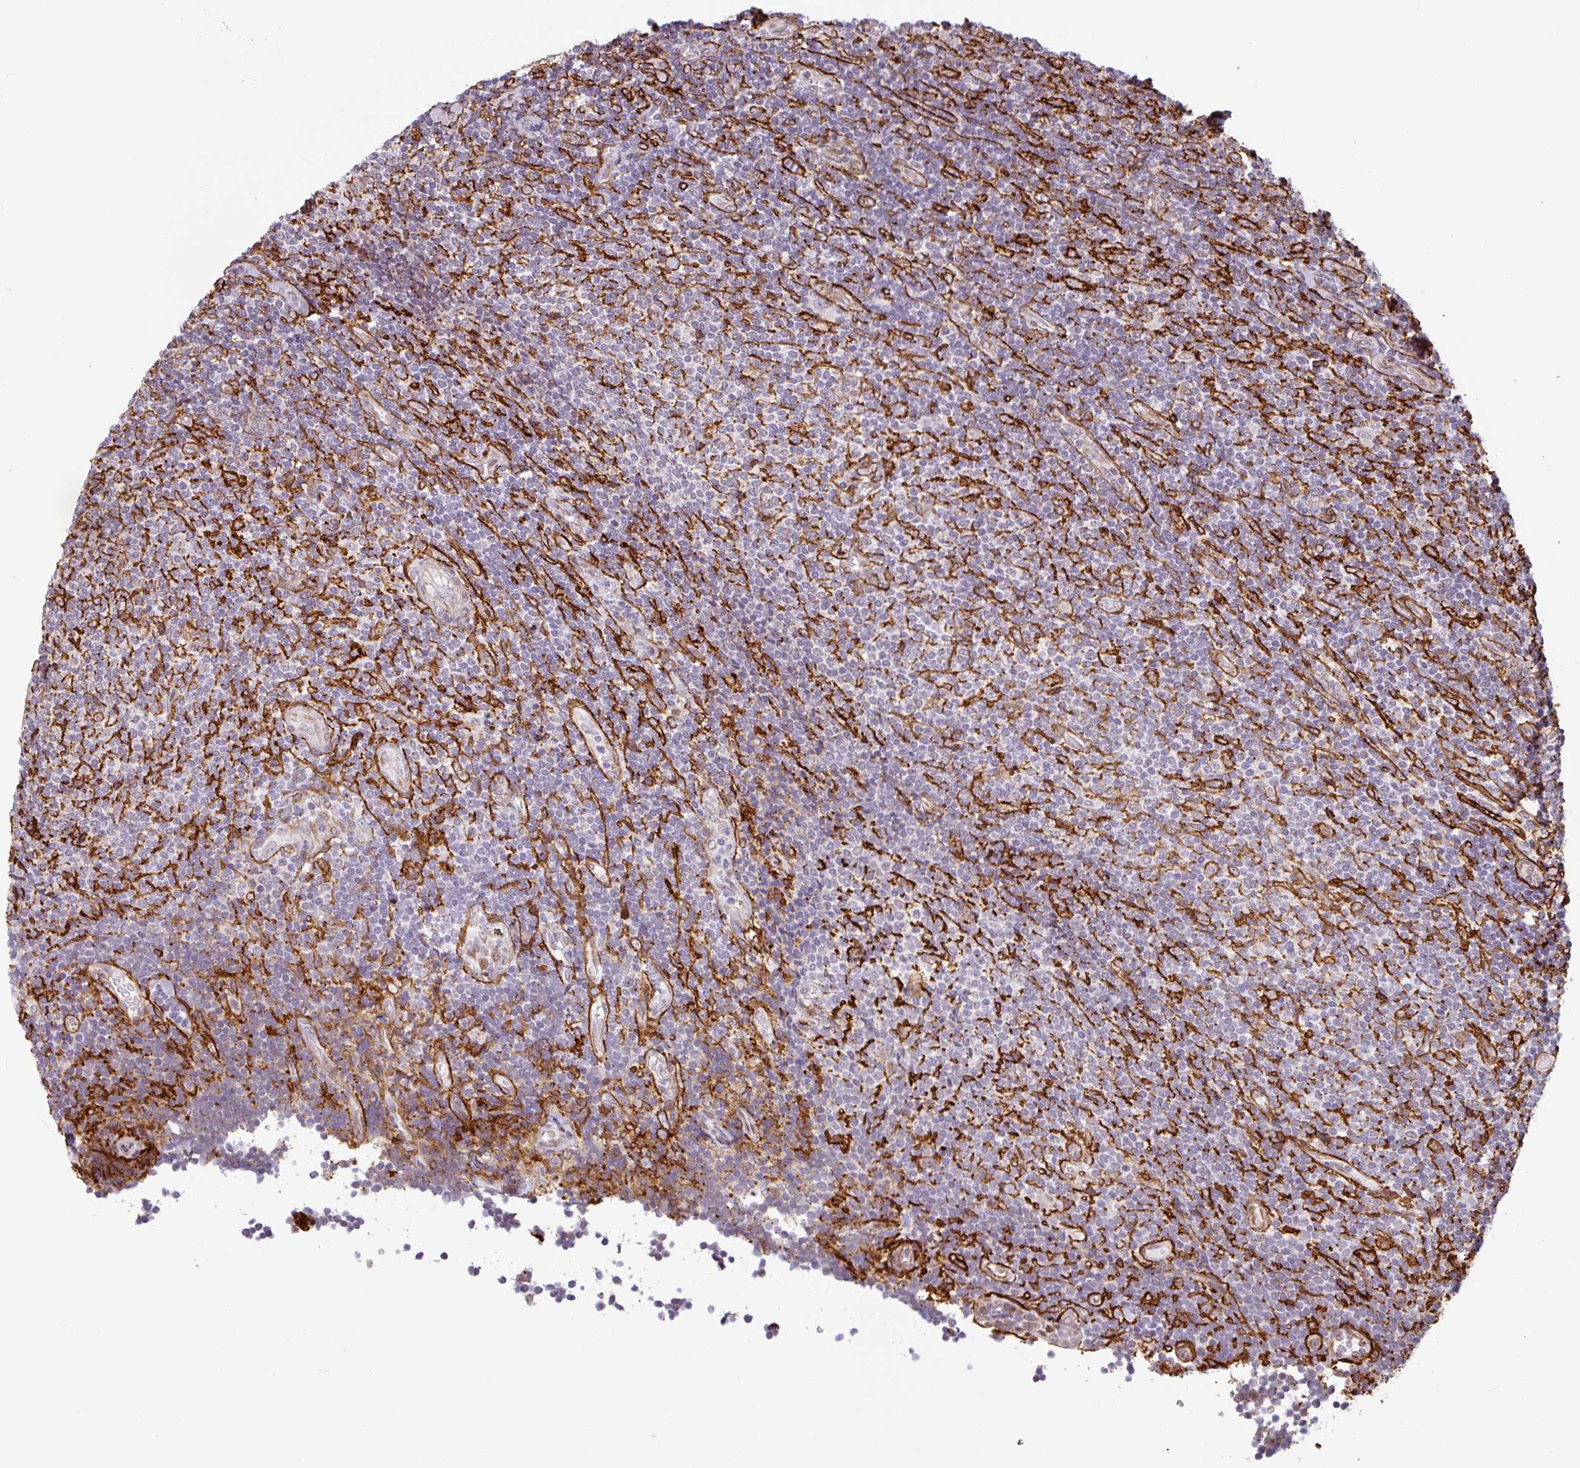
{"staining": {"intensity": "negative", "quantity": "none", "location": "none"}, "tissue": "lymphoma", "cell_type": "Tumor cells", "image_type": "cancer", "snomed": [{"axis": "morphology", "description": "Malignant lymphoma, non-Hodgkin's type, Low grade"}, {"axis": "topography", "description": "Lymph node"}], "caption": "The histopathology image reveals no staining of tumor cells in low-grade malignant lymphoma, non-Hodgkin's type. The staining is performed using DAB (3,3'-diaminobenzidine) brown chromogen with nuclei counter-stained in using hematoxylin.", "gene": "TMEM119", "patient": {"sex": "male", "age": 52}}